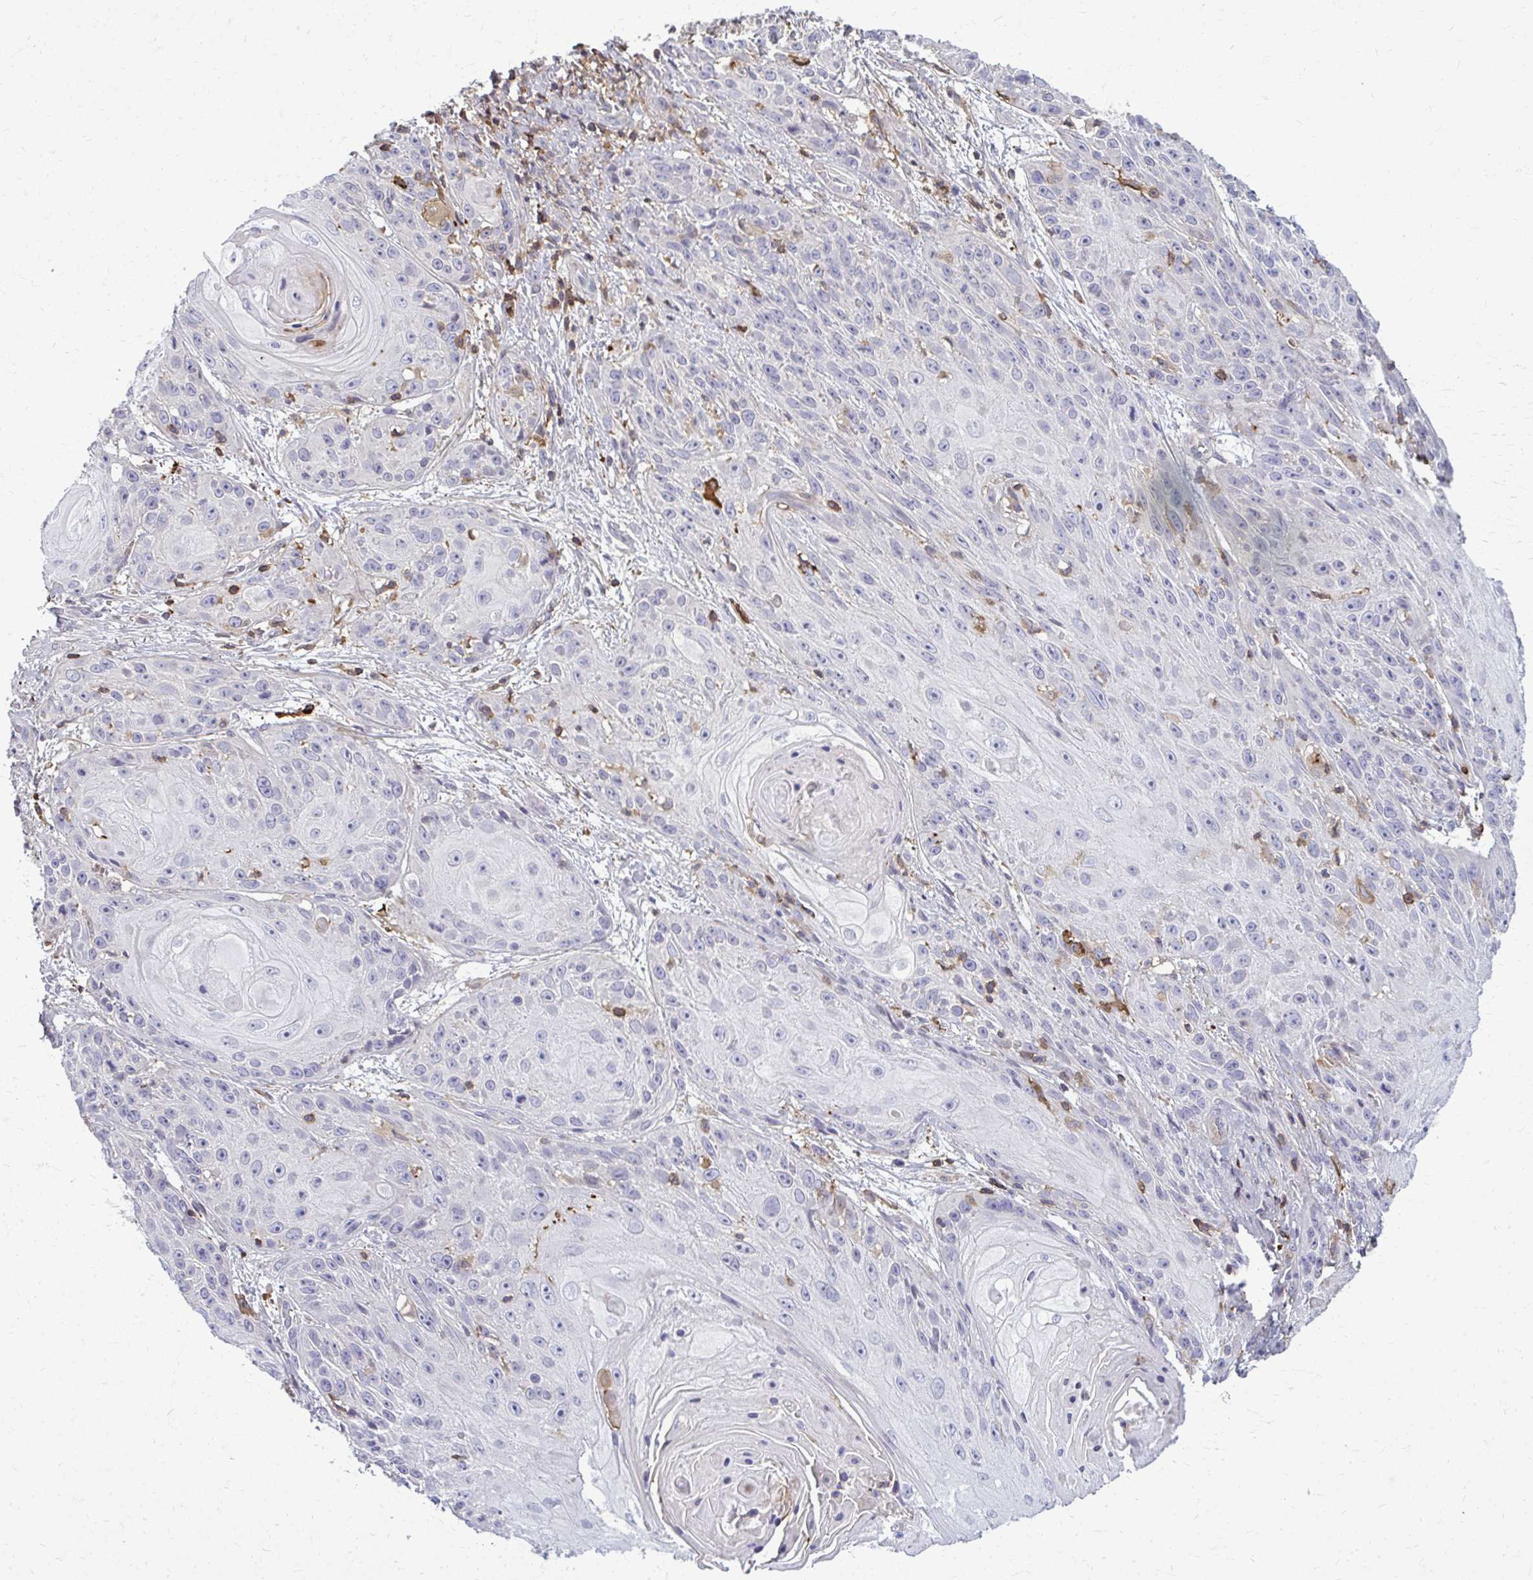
{"staining": {"intensity": "negative", "quantity": "none", "location": "none"}, "tissue": "skin cancer", "cell_type": "Tumor cells", "image_type": "cancer", "snomed": [{"axis": "morphology", "description": "Squamous cell carcinoma, NOS"}, {"axis": "topography", "description": "Skin"}, {"axis": "topography", "description": "Vulva"}], "caption": "Tumor cells are negative for protein expression in human skin cancer (squamous cell carcinoma).", "gene": "AP5M1", "patient": {"sex": "female", "age": 76}}